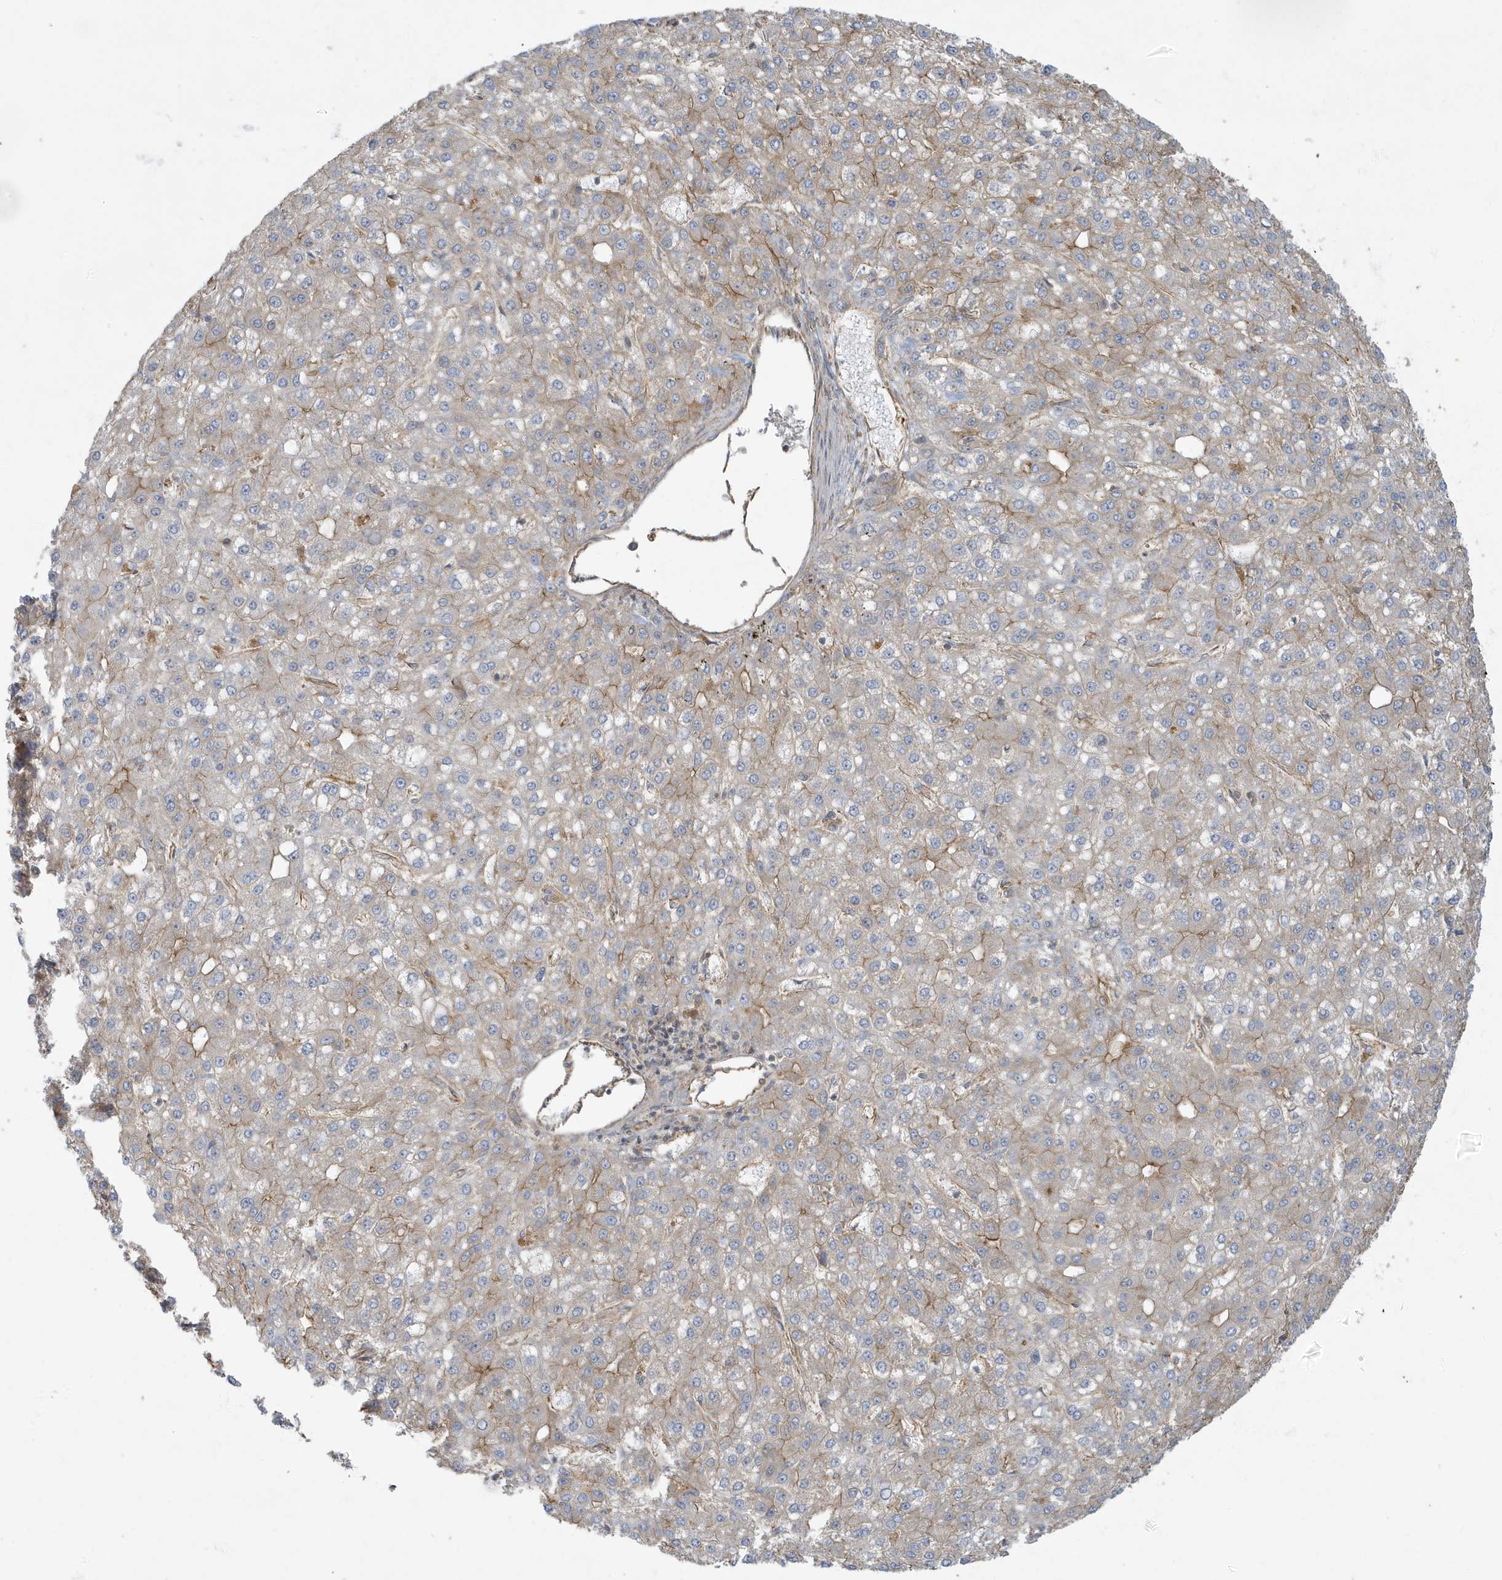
{"staining": {"intensity": "moderate", "quantity": "<25%", "location": "cytoplasmic/membranous"}, "tissue": "liver cancer", "cell_type": "Tumor cells", "image_type": "cancer", "snomed": [{"axis": "morphology", "description": "Carcinoma, Hepatocellular, NOS"}, {"axis": "topography", "description": "Liver"}], "caption": "A photomicrograph showing moderate cytoplasmic/membranous expression in about <25% of tumor cells in liver cancer, as visualized by brown immunohistochemical staining.", "gene": "ATP23", "patient": {"sex": "male", "age": 67}}